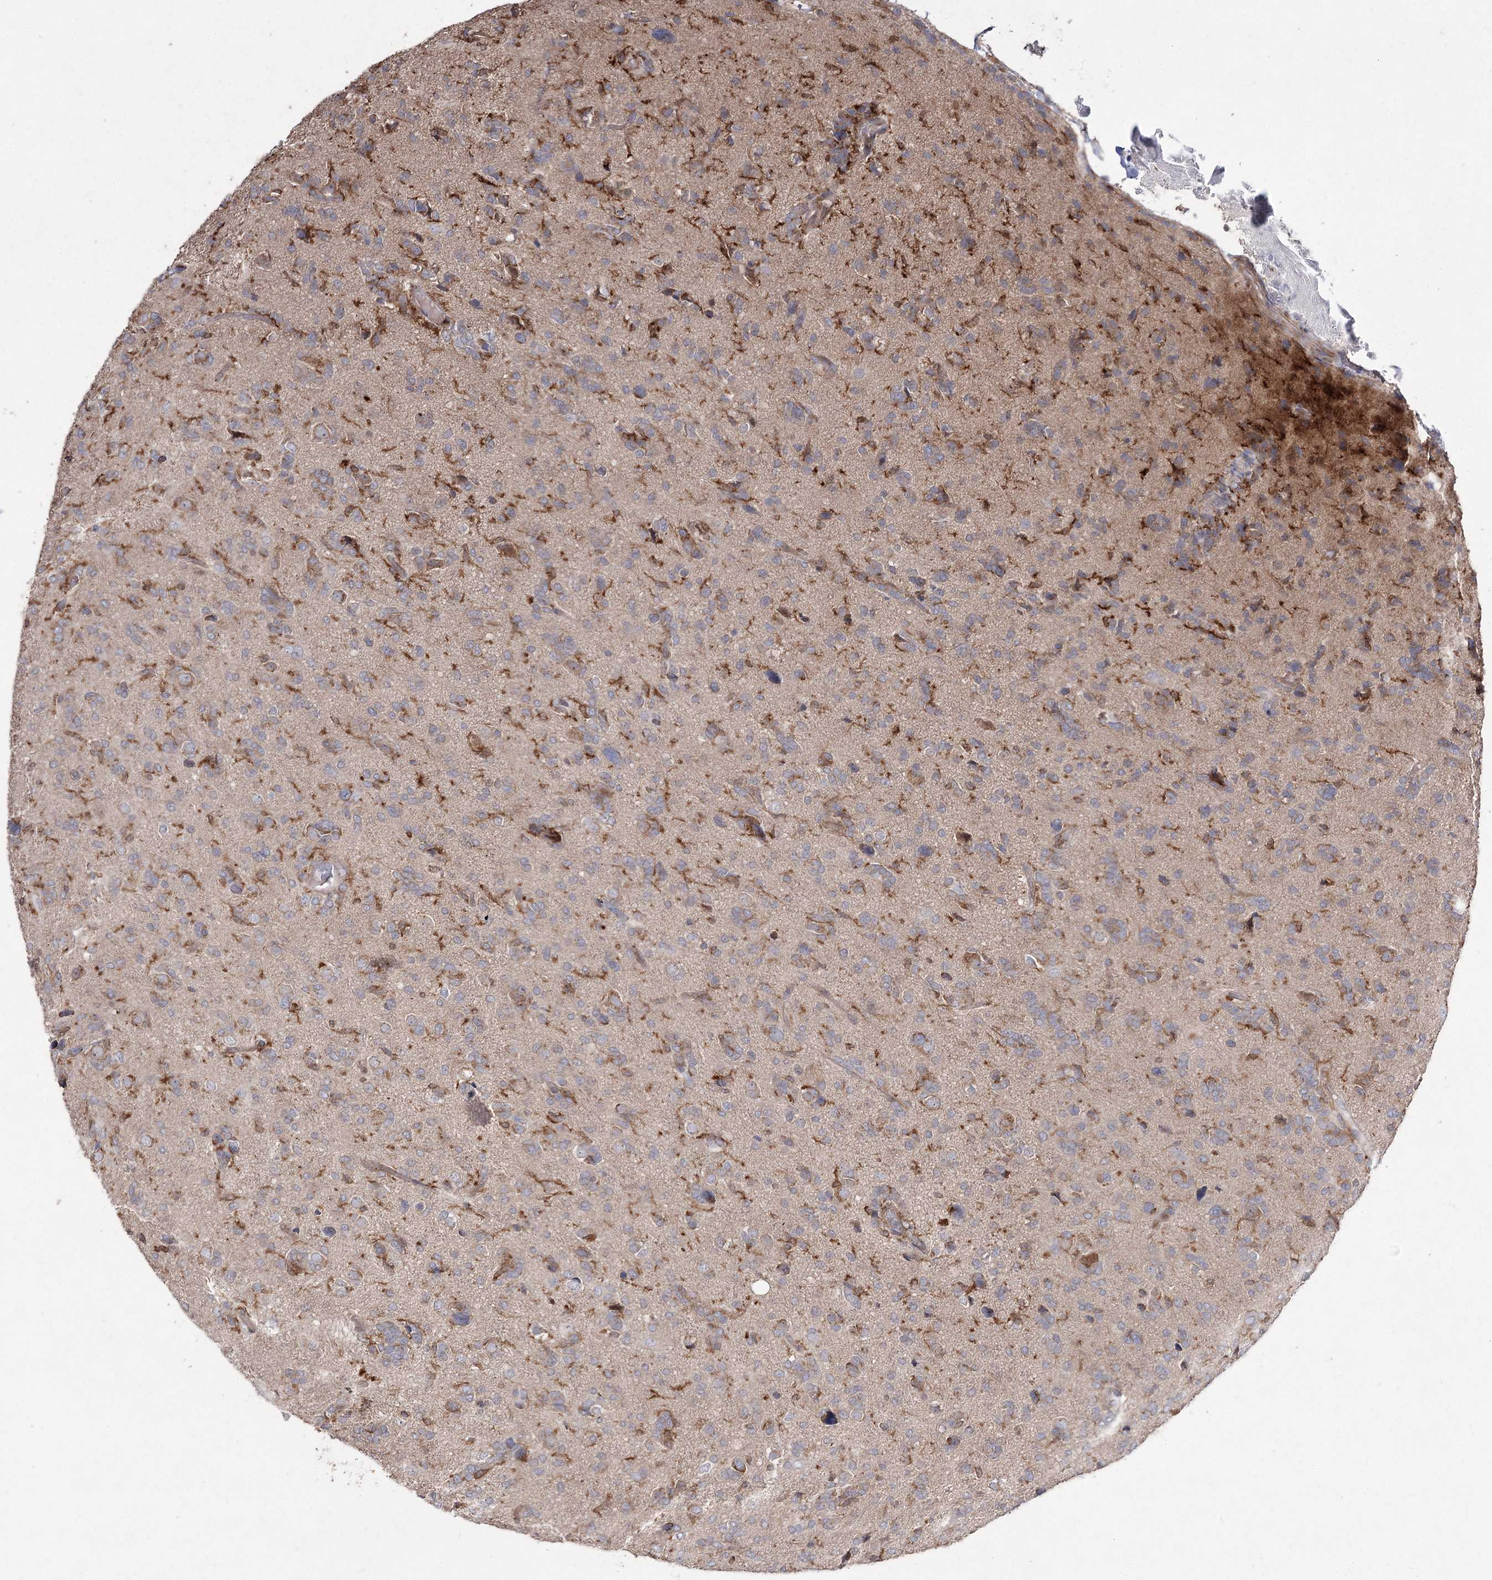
{"staining": {"intensity": "weak", "quantity": "<25%", "location": "cytoplasmic/membranous"}, "tissue": "glioma", "cell_type": "Tumor cells", "image_type": "cancer", "snomed": [{"axis": "morphology", "description": "Glioma, malignant, High grade"}, {"axis": "topography", "description": "Brain"}], "caption": "High magnification brightfield microscopy of glioma stained with DAB (3,3'-diaminobenzidine) (brown) and counterstained with hematoxylin (blue): tumor cells show no significant expression.", "gene": "FANCL", "patient": {"sex": "female", "age": 59}}